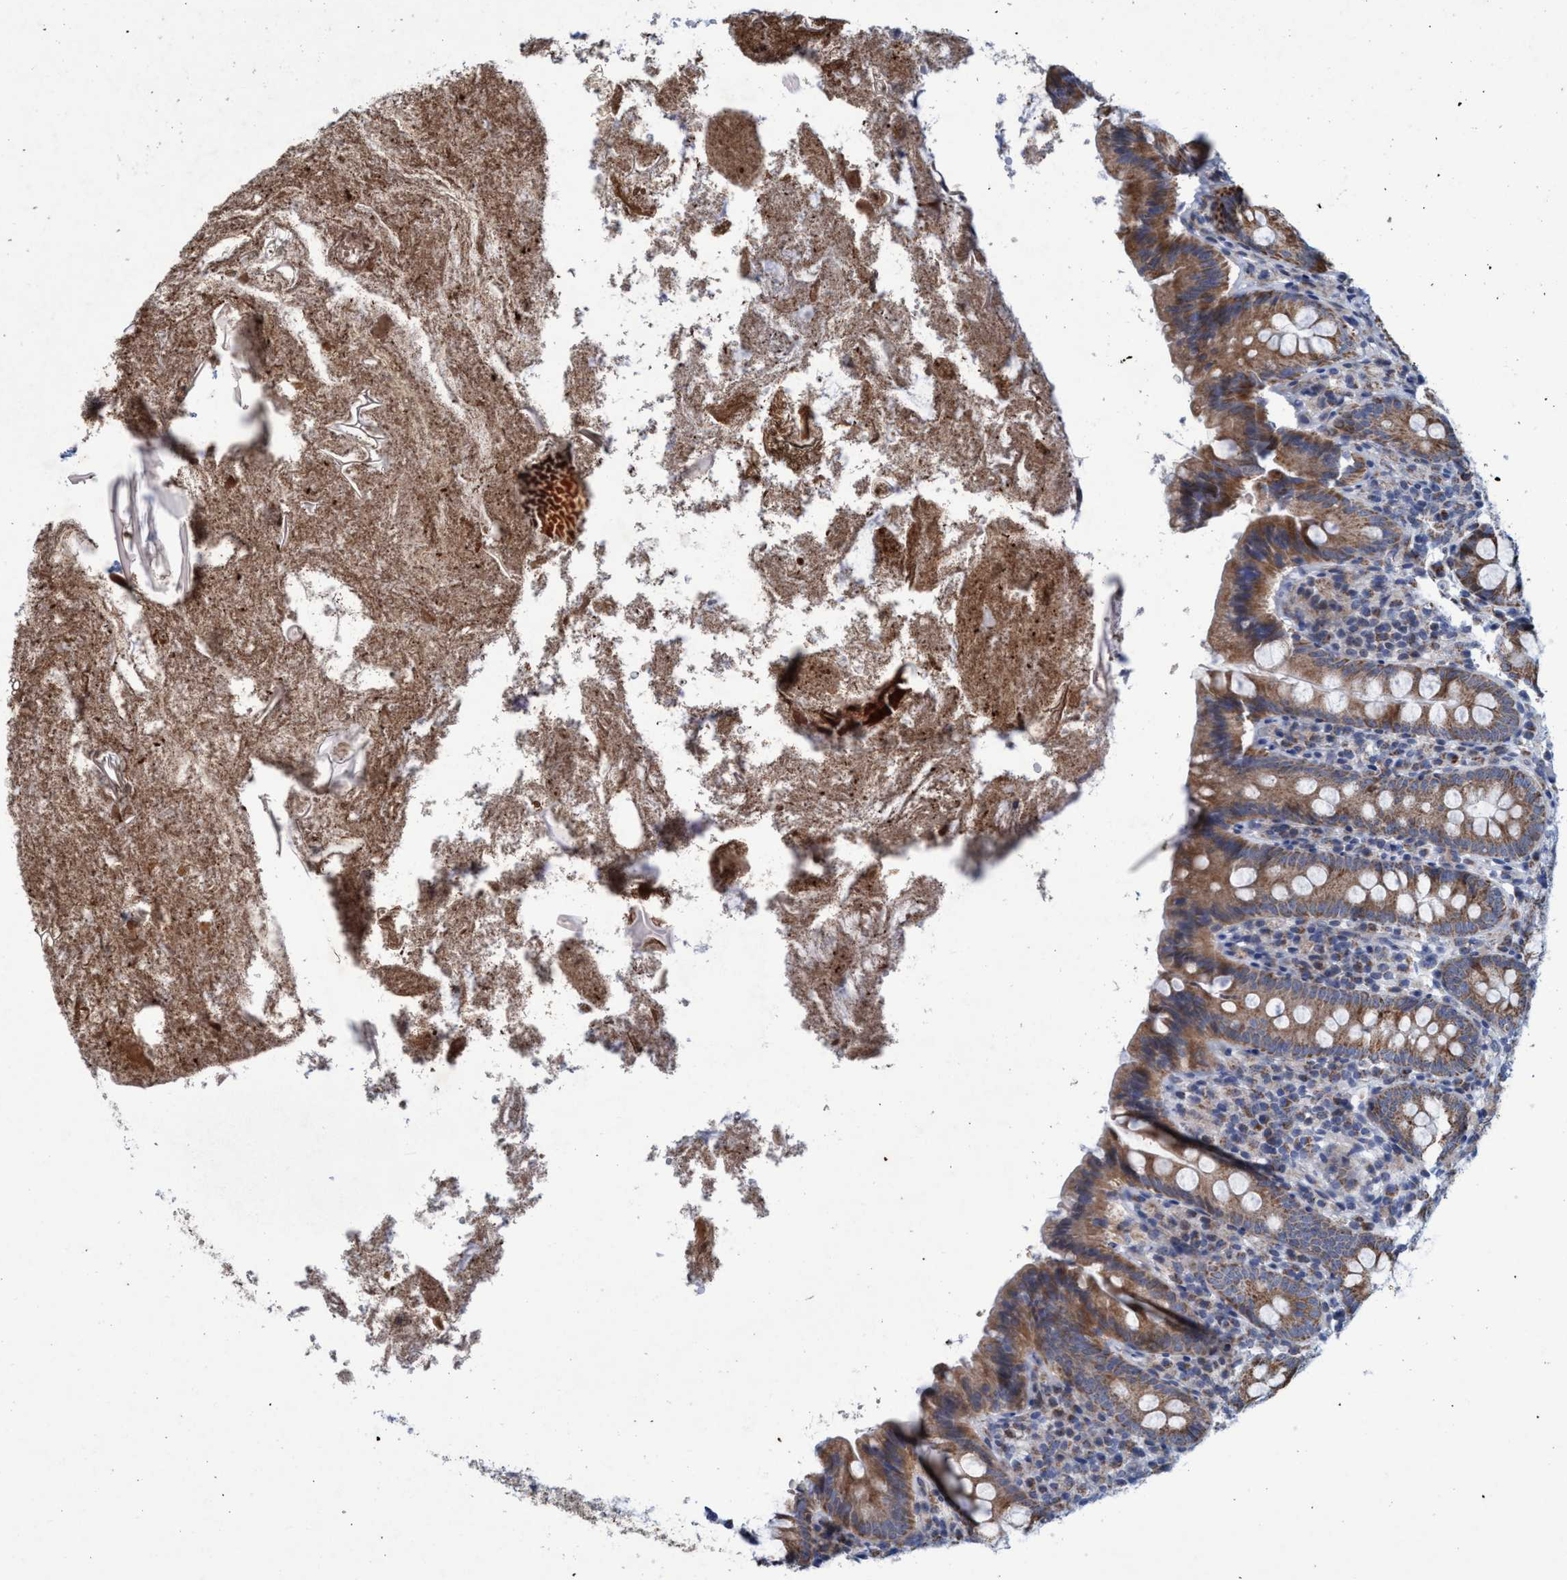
{"staining": {"intensity": "moderate", "quantity": ">75%", "location": "cytoplasmic/membranous"}, "tissue": "appendix", "cell_type": "Glandular cells", "image_type": "normal", "snomed": [{"axis": "morphology", "description": "Normal tissue, NOS"}, {"axis": "topography", "description": "Appendix"}], "caption": "Moderate cytoplasmic/membranous protein positivity is identified in about >75% of glandular cells in appendix.", "gene": "POLR1F", "patient": {"sex": "male", "age": 52}}